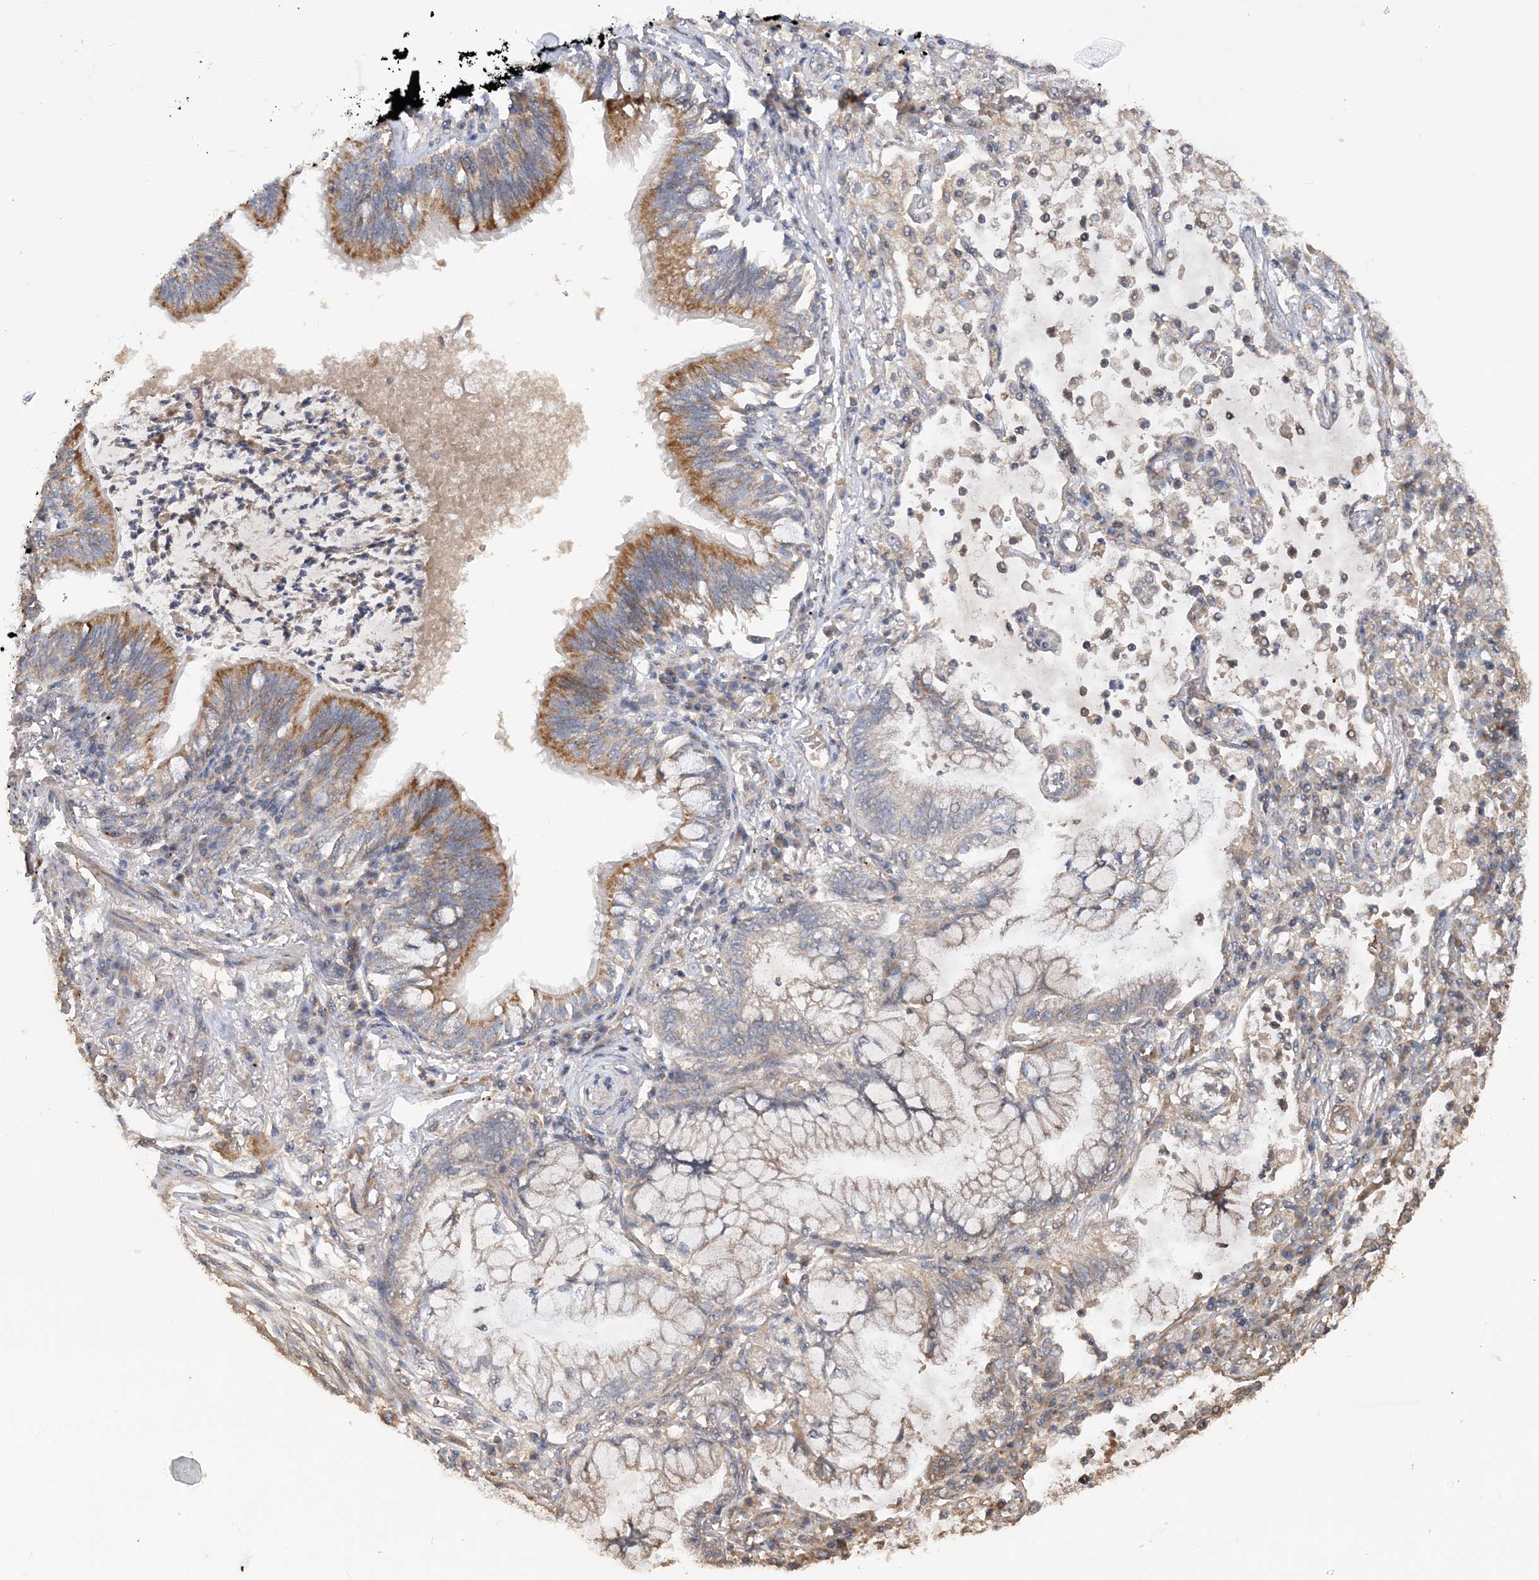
{"staining": {"intensity": "weak", "quantity": "<25%", "location": "cytoplasmic/membranous"}, "tissue": "lung cancer", "cell_type": "Tumor cells", "image_type": "cancer", "snomed": [{"axis": "morphology", "description": "Adenocarcinoma, NOS"}, {"axis": "topography", "description": "Lung"}], "caption": "The micrograph displays no staining of tumor cells in lung cancer (adenocarcinoma).", "gene": "GRINA", "patient": {"sex": "female", "age": 70}}